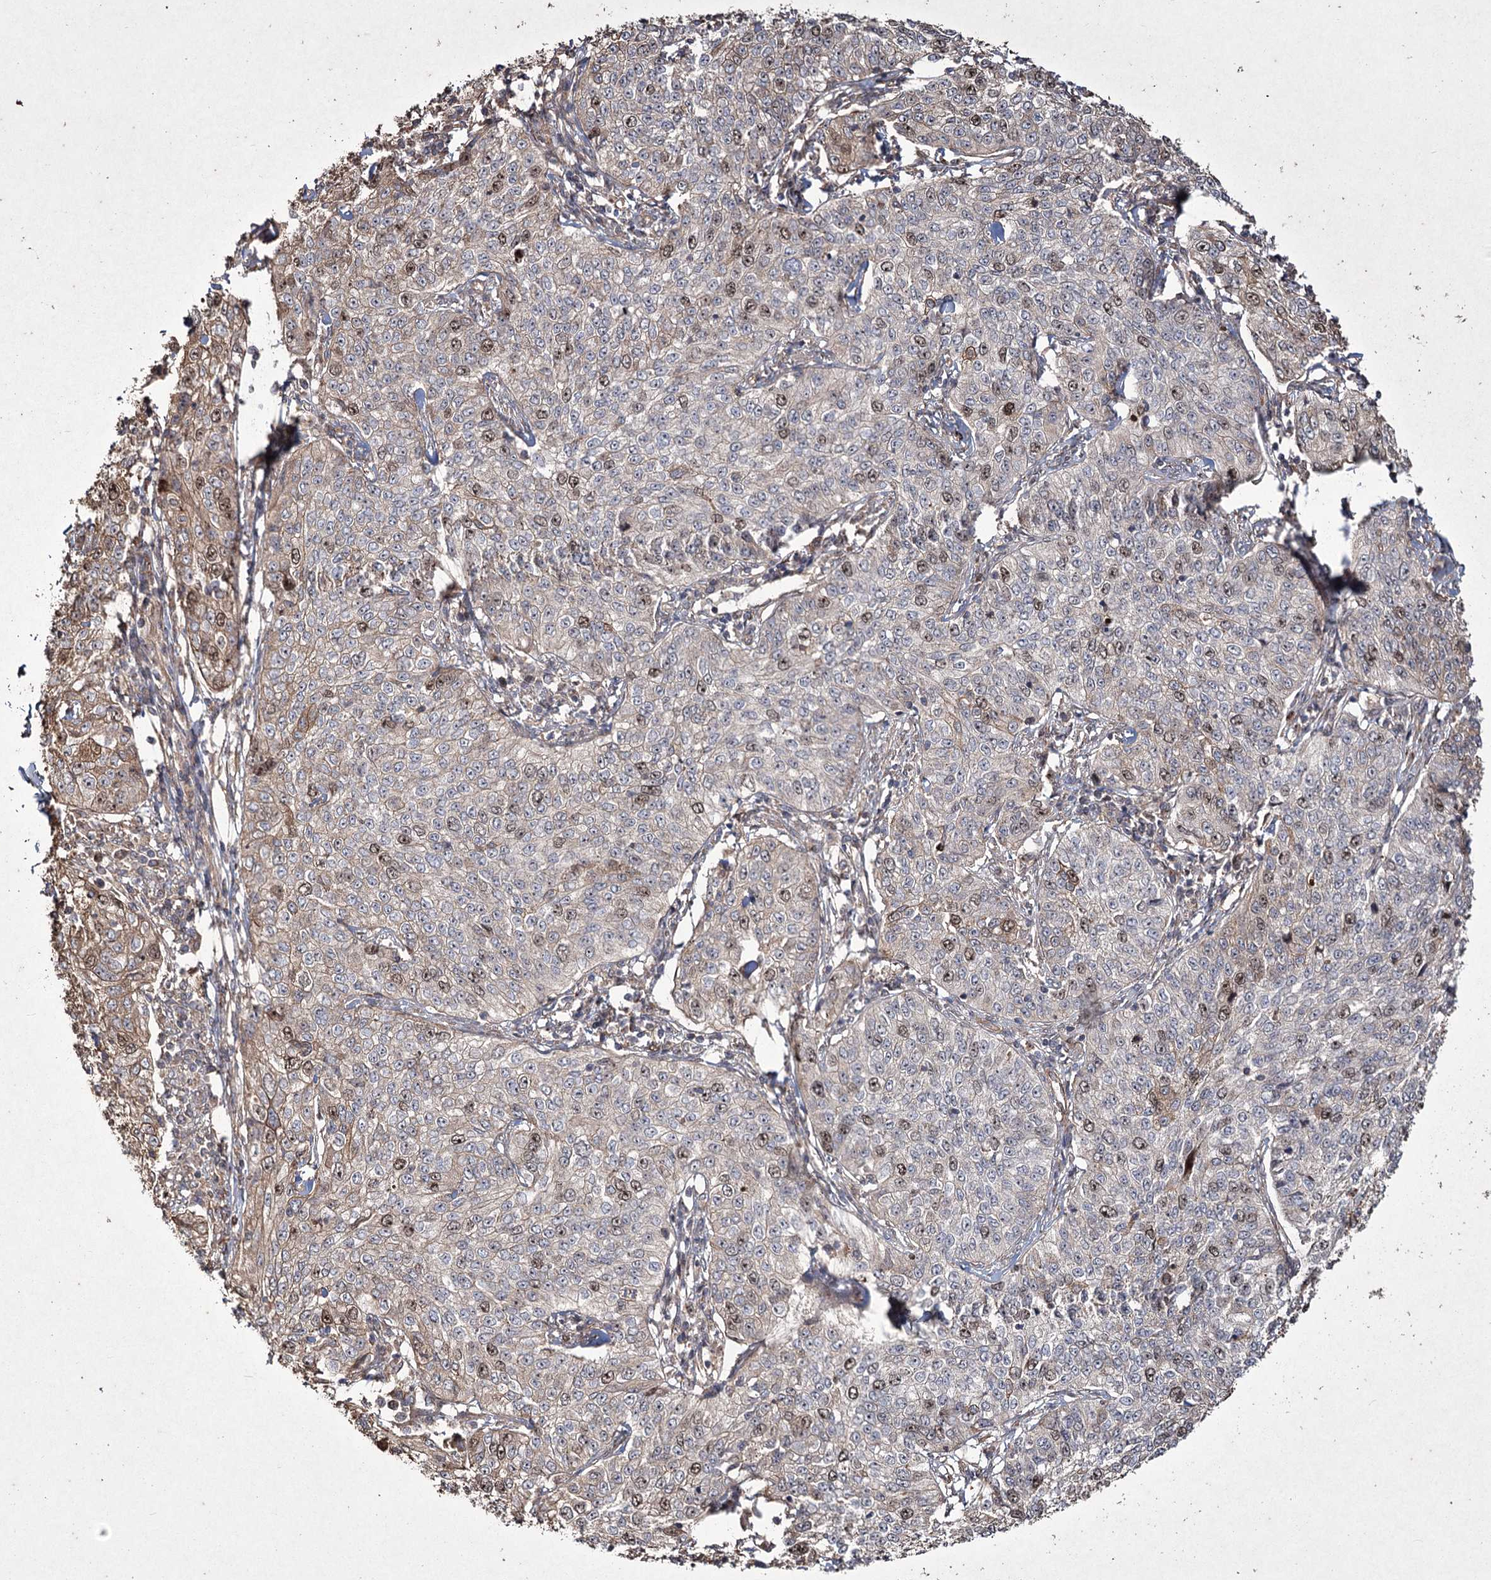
{"staining": {"intensity": "weak", "quantity": "25%-75%", "location": "nuclear"}, "tissue": "cervical cancer", "cell_type": "Tumor cells", "image_type": "cancer", "snomed": [{"axis": "morphology", "description": "Squamous cell carcinoma, NOS"}, {"axis": "topography", "description": "Cervix"}], "caption": "Tumor cells show low levels of weak nuclear positivity in approximately 25%-75% of cells in human squamous cell carcinoma (cervical).", "gene": "PRC1", "patient": {"sex": "female", "age": 35}}